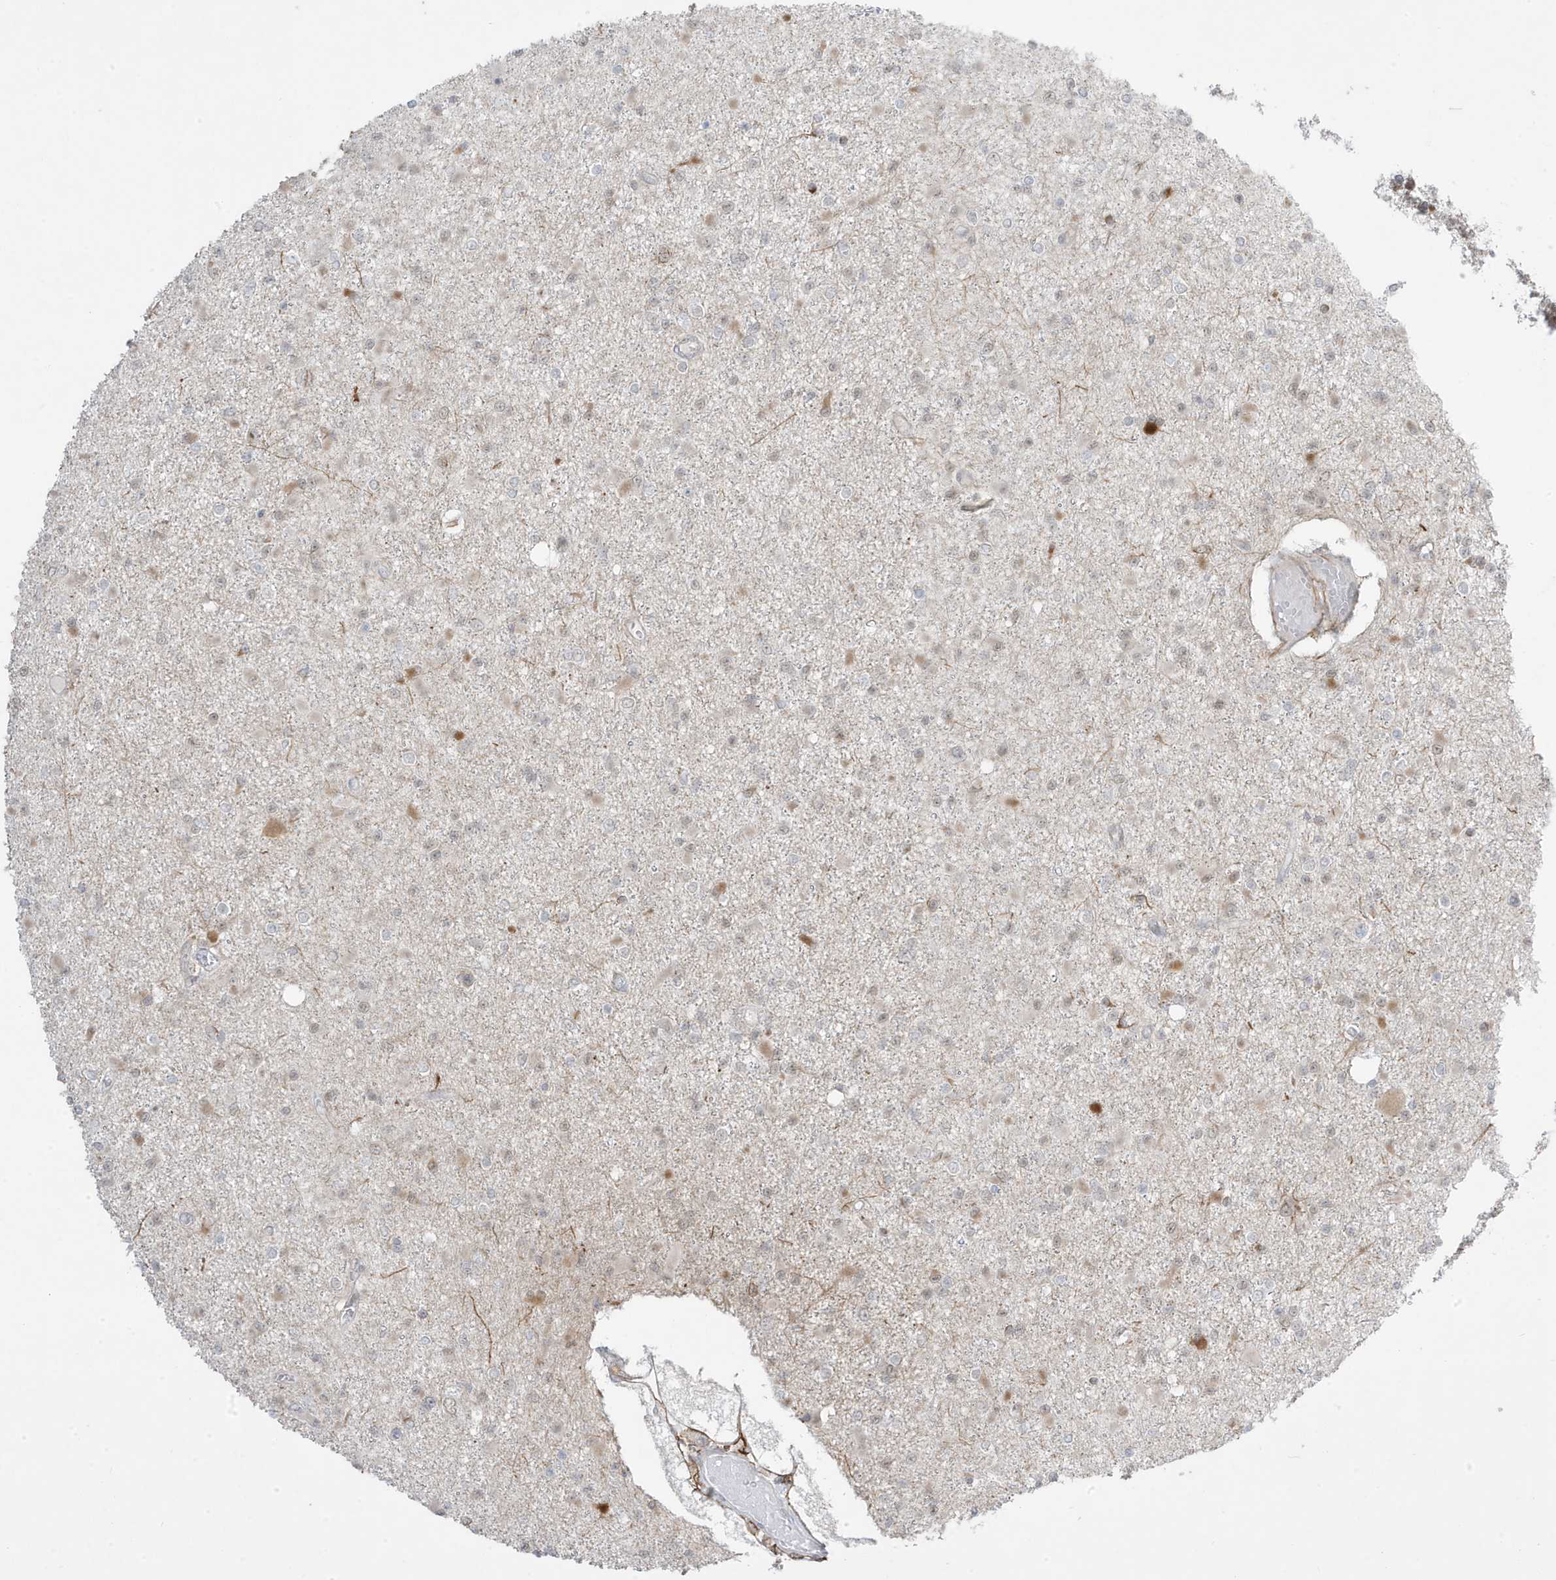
{"staining": {"intensity": "weak", "quantity": "25%-75%", "location": "cytoplasmic/membranous"}, "tissue": "glioma", "cell_type": "Tumor cells", "image_type": "cancer", "snomed": [{"axis": "morphology", "description": "Glioma, malignant, Low grade"}, {"axis": "topography", "description": "Brain"}], "caption": "IHC micrograph of neoplastic tissue: human low-grade glioma (malignant) stained using immunohistochemistry (IHC) exhibits low levels of weak protein expression localized specifically in the cytoplasmic/membranous of tumor cells, appearing as a cytoplasmic/membranous brown color.", "gene": "ADAMTSL3", "patient": {"sex": "female", "age": 22}}